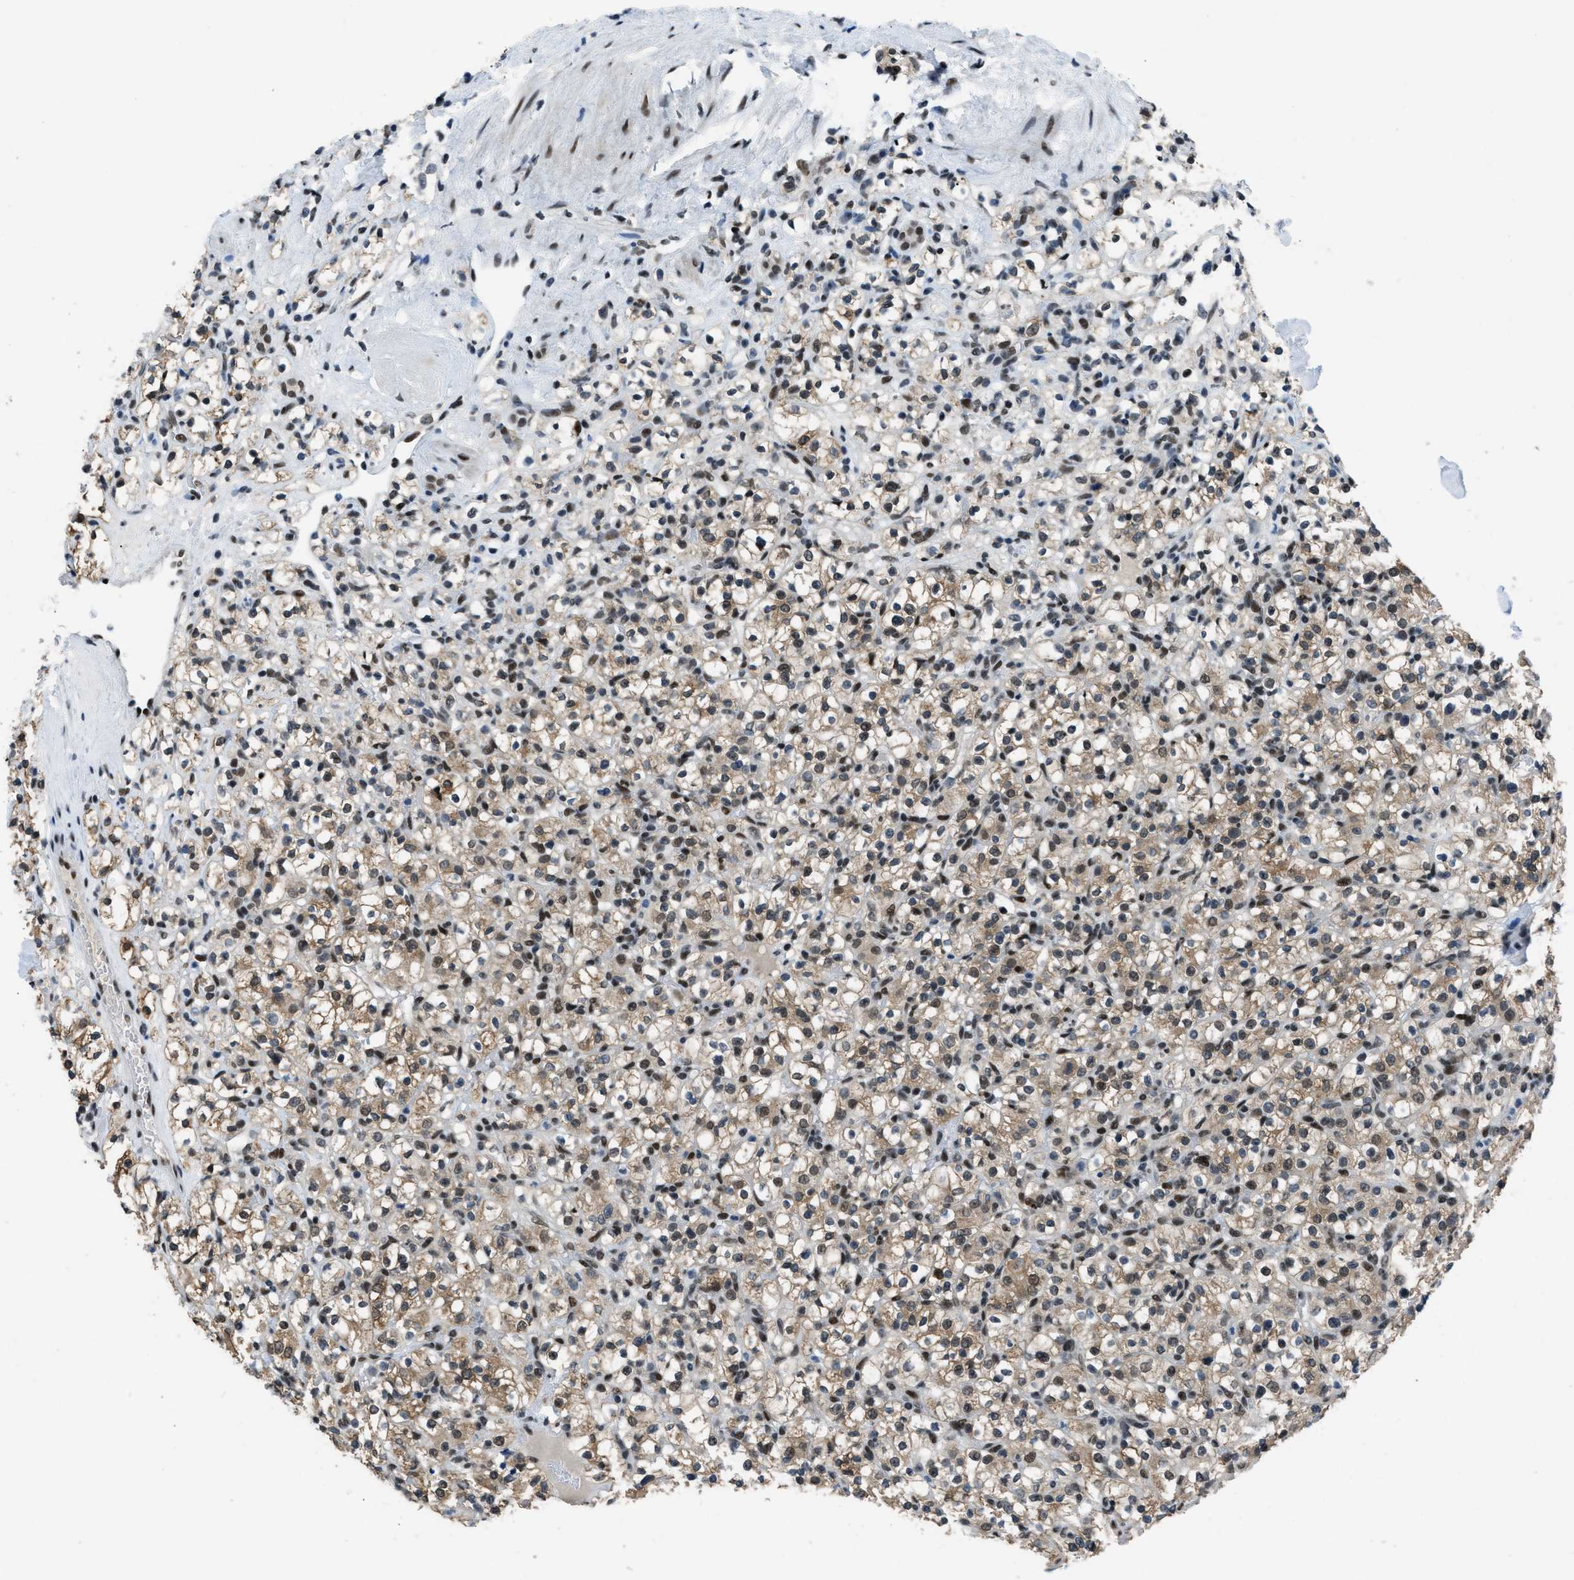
{"staining": {"intensity": "moderate", "quantity": ">75%", "location": "cytoplasmic/membranous,nuclear"}, "tissue": "renal cancer", "cell_type": "Tumor cells", "image_type": "cancer", "snomed": [{"axis": "morphology", "description": "Normal tissue, NOS"}, {"axis": "morphology", "description": "Adenocarcinoma, NOS"}, {"axis": "topography", "description": "Kidney"}], "caption": "Protein analysis of renal cancer (adenocarcinoma) tissue shows moderate cytoplasmic/membranous and nuclear expression in about >75% of tumor cells.", "gene": "GATAD2B", "patient": {"sex": "female", "age": 72}}